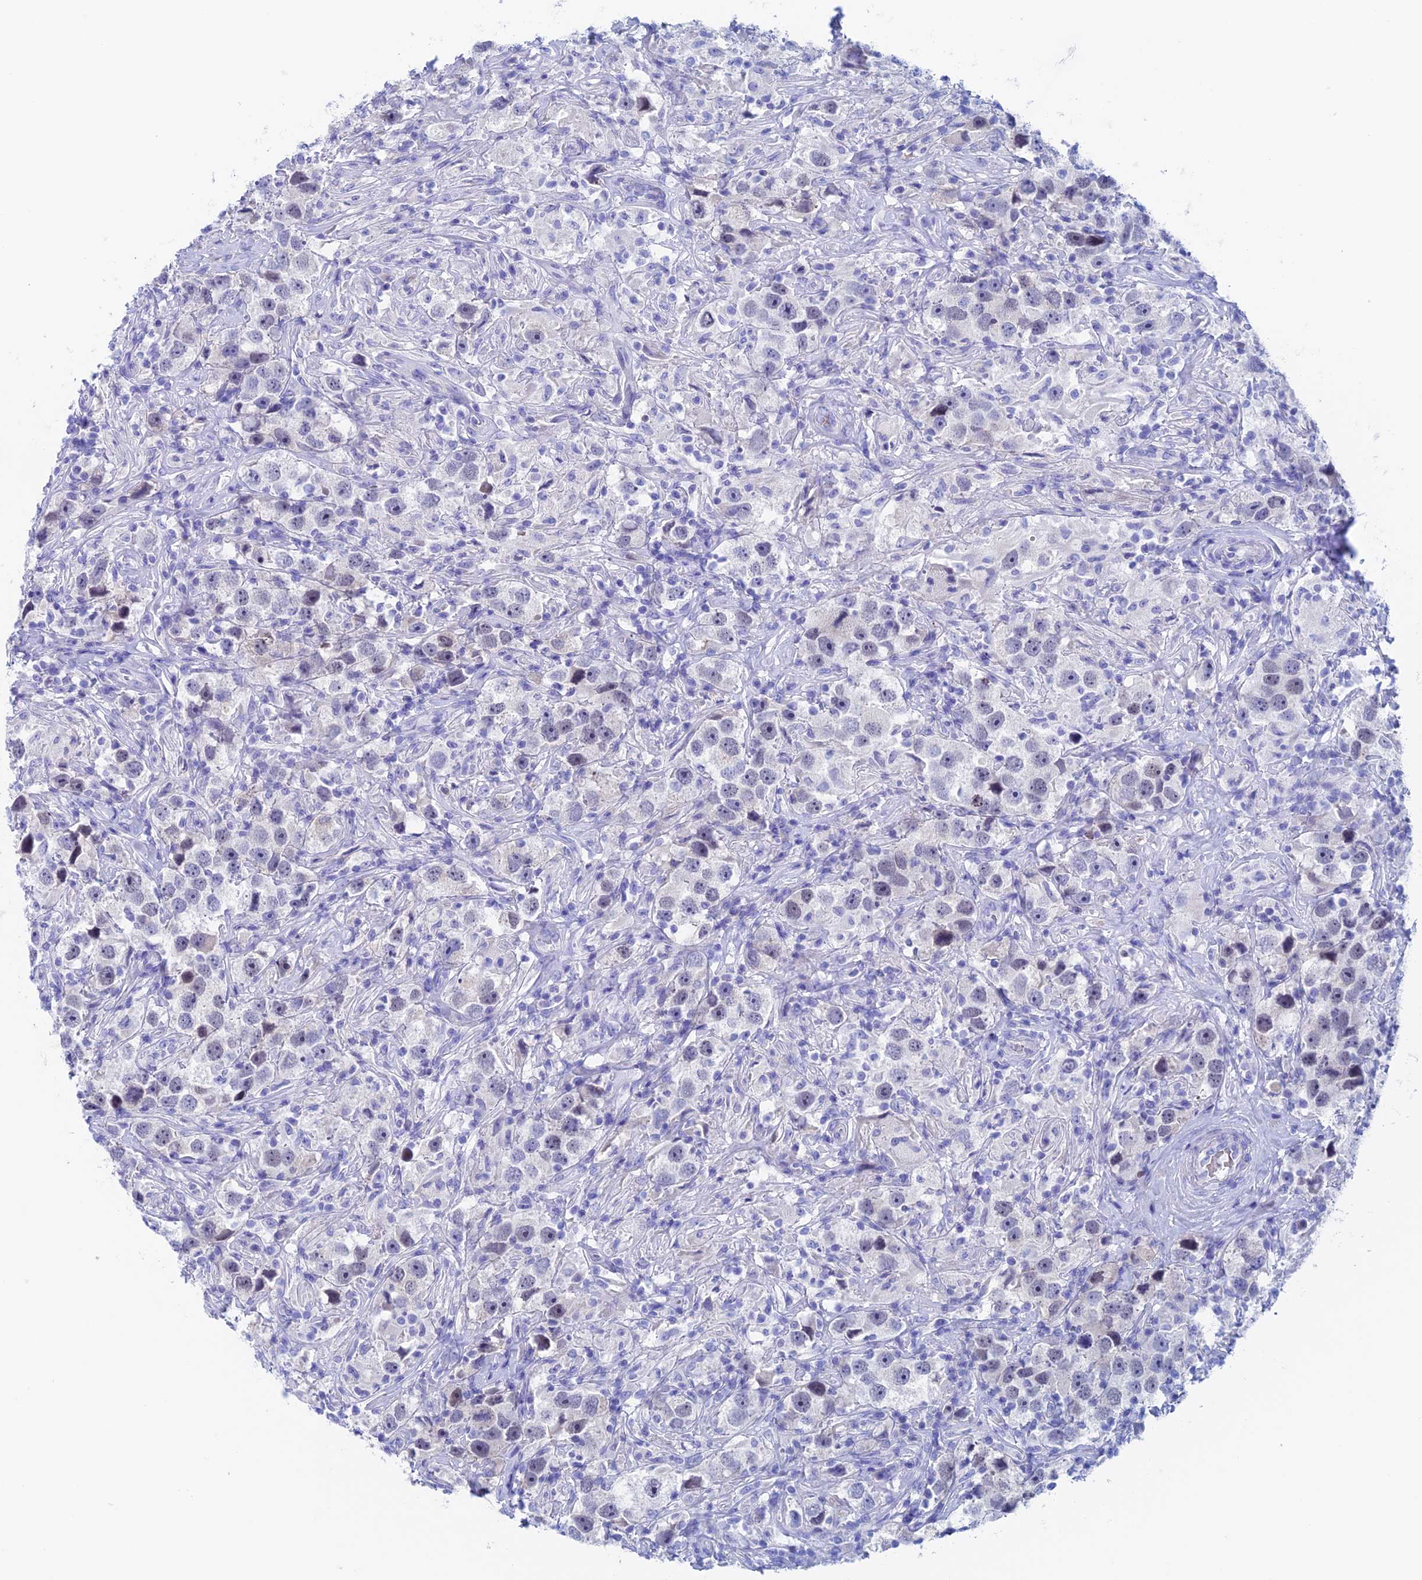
{"staining": {"intensity": "weak", "quantity": "<25%", "location": "nuclear"}, "tissue": "testis cancer", "cell_type": "Tumor cells", "image_type": "cancer", "snomed": [{"axis": "morphology", "description": "Seminoma, NOS"}, {"axis": "topography", "description": "Testis"}], "caption": "A photomicrograph of testis seminoma stained for a protein shows no brown staining in tumor cells.", "gene": "PSMC3IP", "patient": {"sex": "male", "age": 49}}